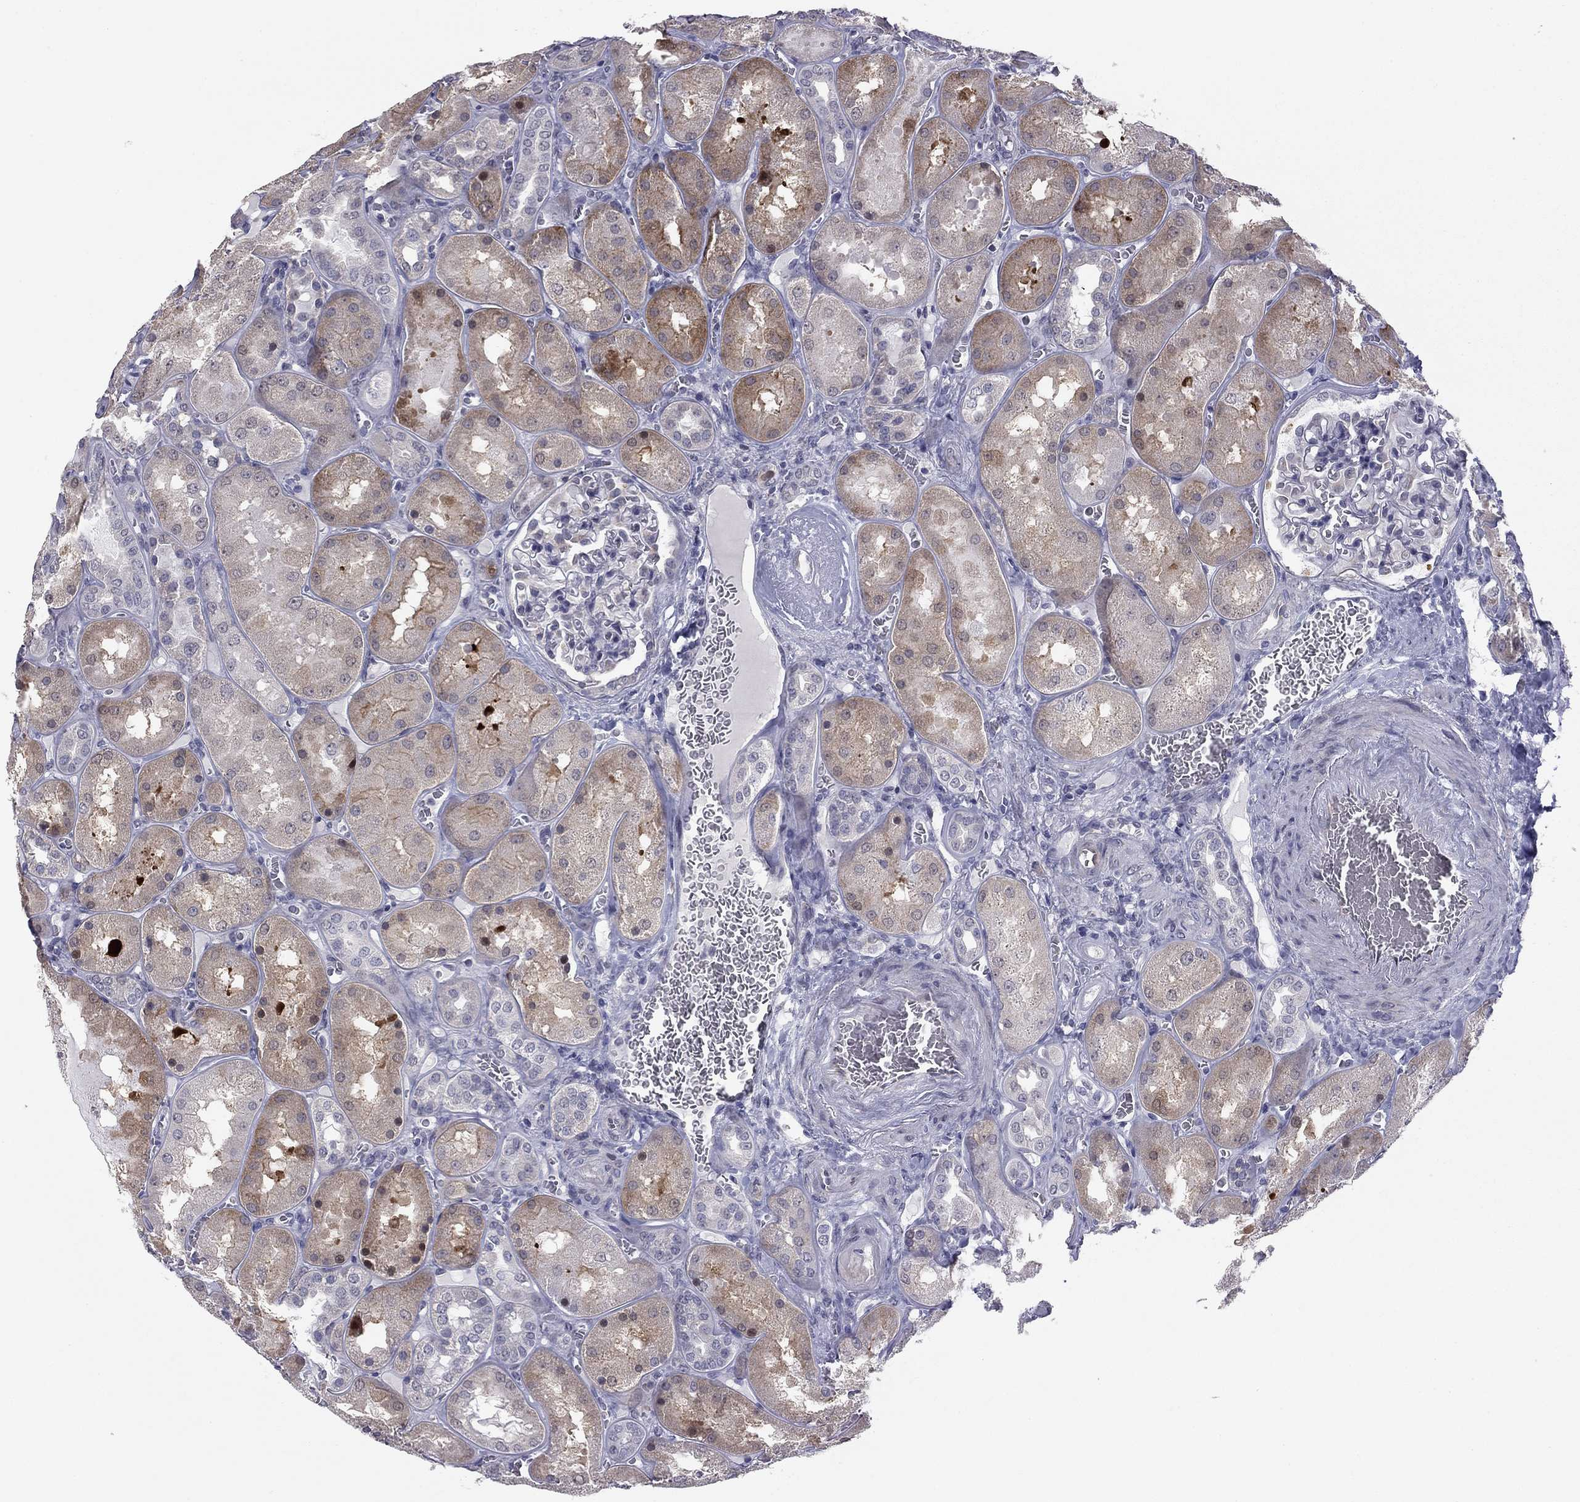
{"staining": {"intensity": "weak", "quantity": "<25%", "location": "cytoplasmic/membranous"}, "tissue": "kidney", "cell_type": "Cells in glomeruli", "image_type": "normal", "snomed": [{"axis": "morphology", "description": "Normal tissue, NOS"}, {"axis": "topography", "description": "Kidney"}], "caption": "DAB (3,3'-diaminobenzidine) immunohistochemical staining of normal kidney exhibits no significant positivity in cells in glomeruli. (DAB (3,3'-diaminobenzidine) IHC with hematoxylin counter stain).", "gene": "PRRT2", "patient": {"sex": "male", "age": 73}}